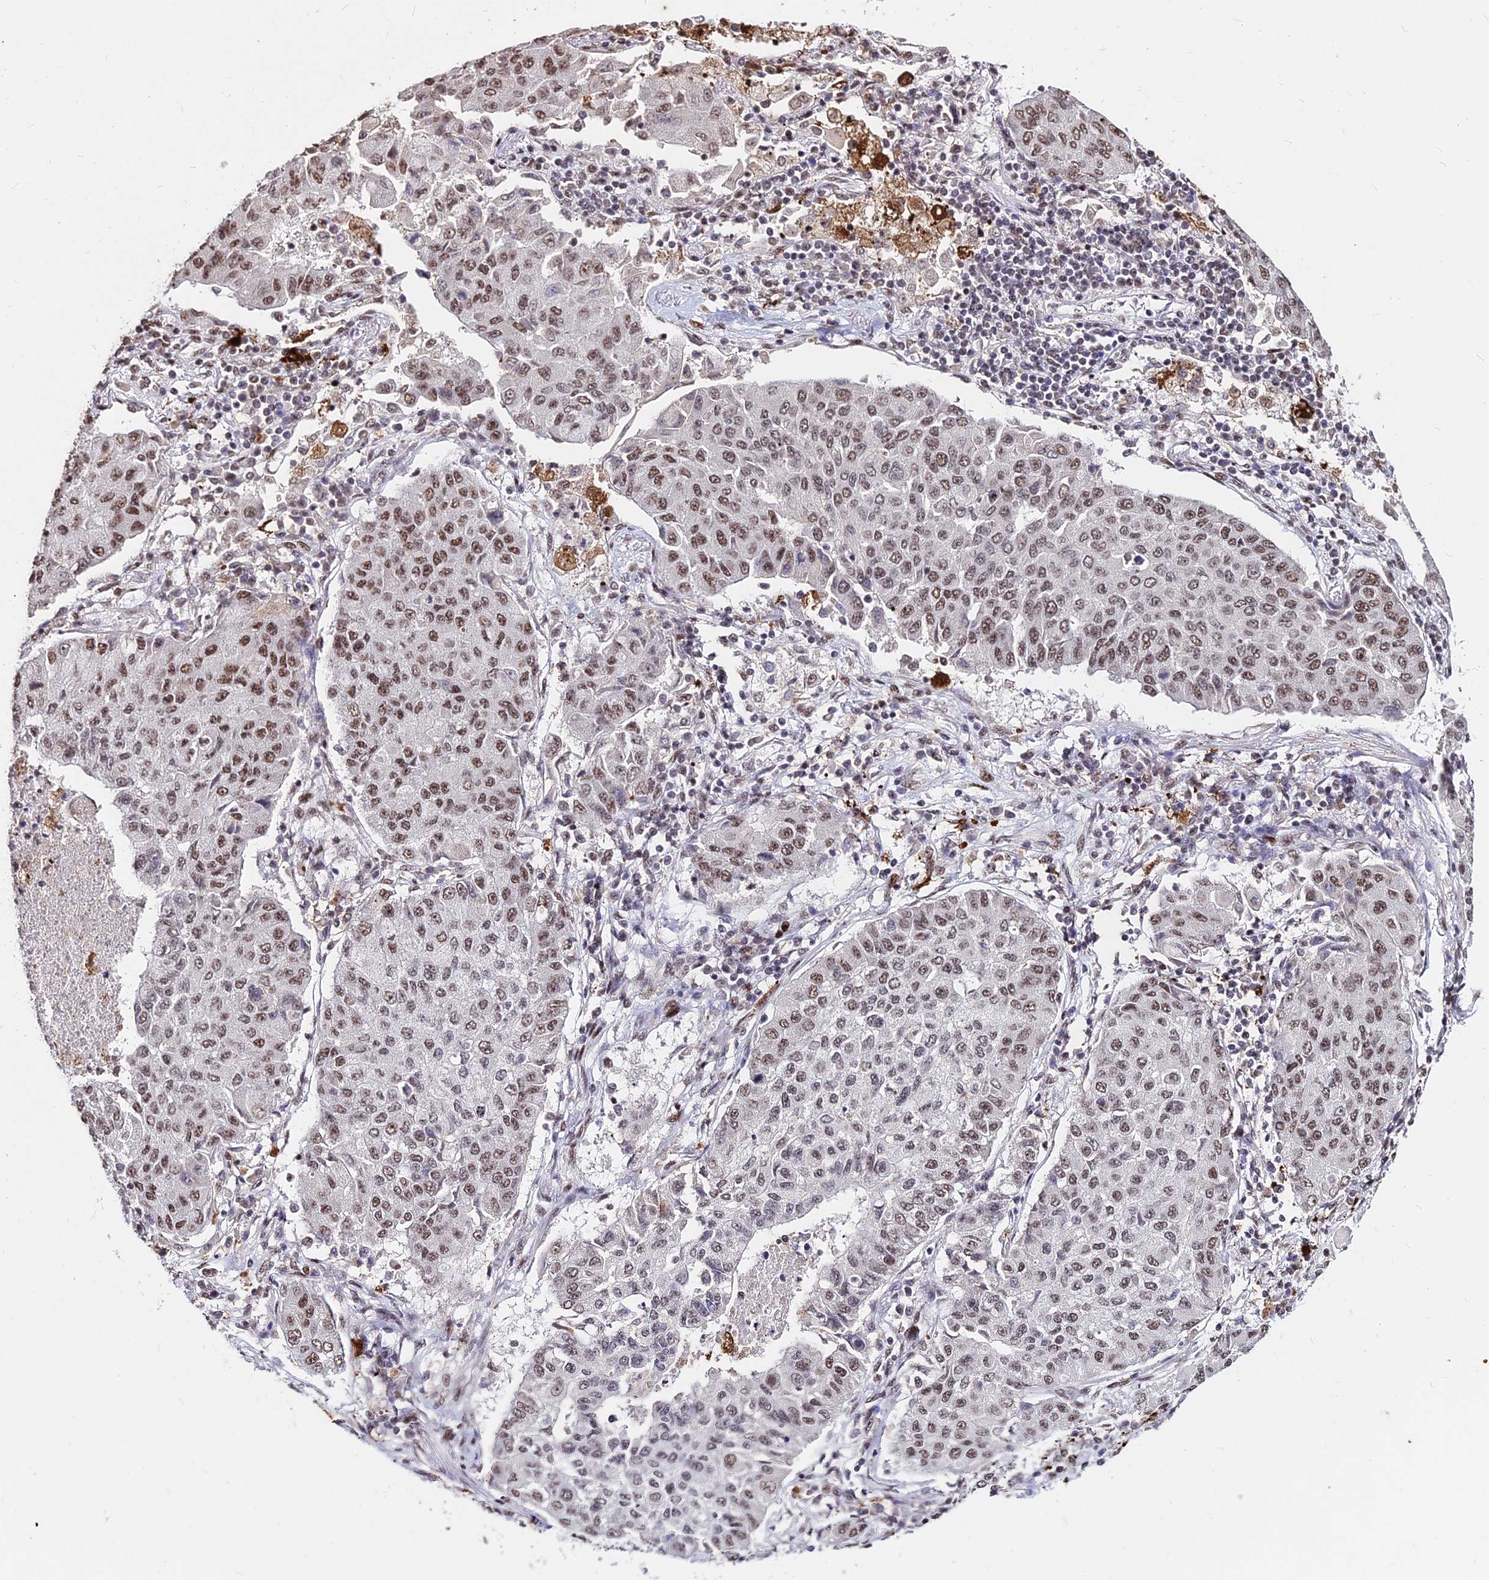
{"staining": {"intensity": "moderate", "quantity": ">75%", "location": "nuclear"}, "tissue": "lung cancer", "cell_type": "Tumor cells", "image_type": "cancer", "snomed": [{"axis": "morphology", "description": "Squamous cell carcinoma, NOS"}, {"axis": "topography", "description": "Lung"}], "caption": "Immunohistochemical staining of human lung squamous cell carcinoma demonstrates medium levels of moderate nuclear positivity in about >75% of tumor cells. (Stains: DAB in brown, nuclei in blue, Microscopy: brightfield microscopy at high magnification).", "gene": "ZBED4", "patient": {"sex": "male", "age": 74}}